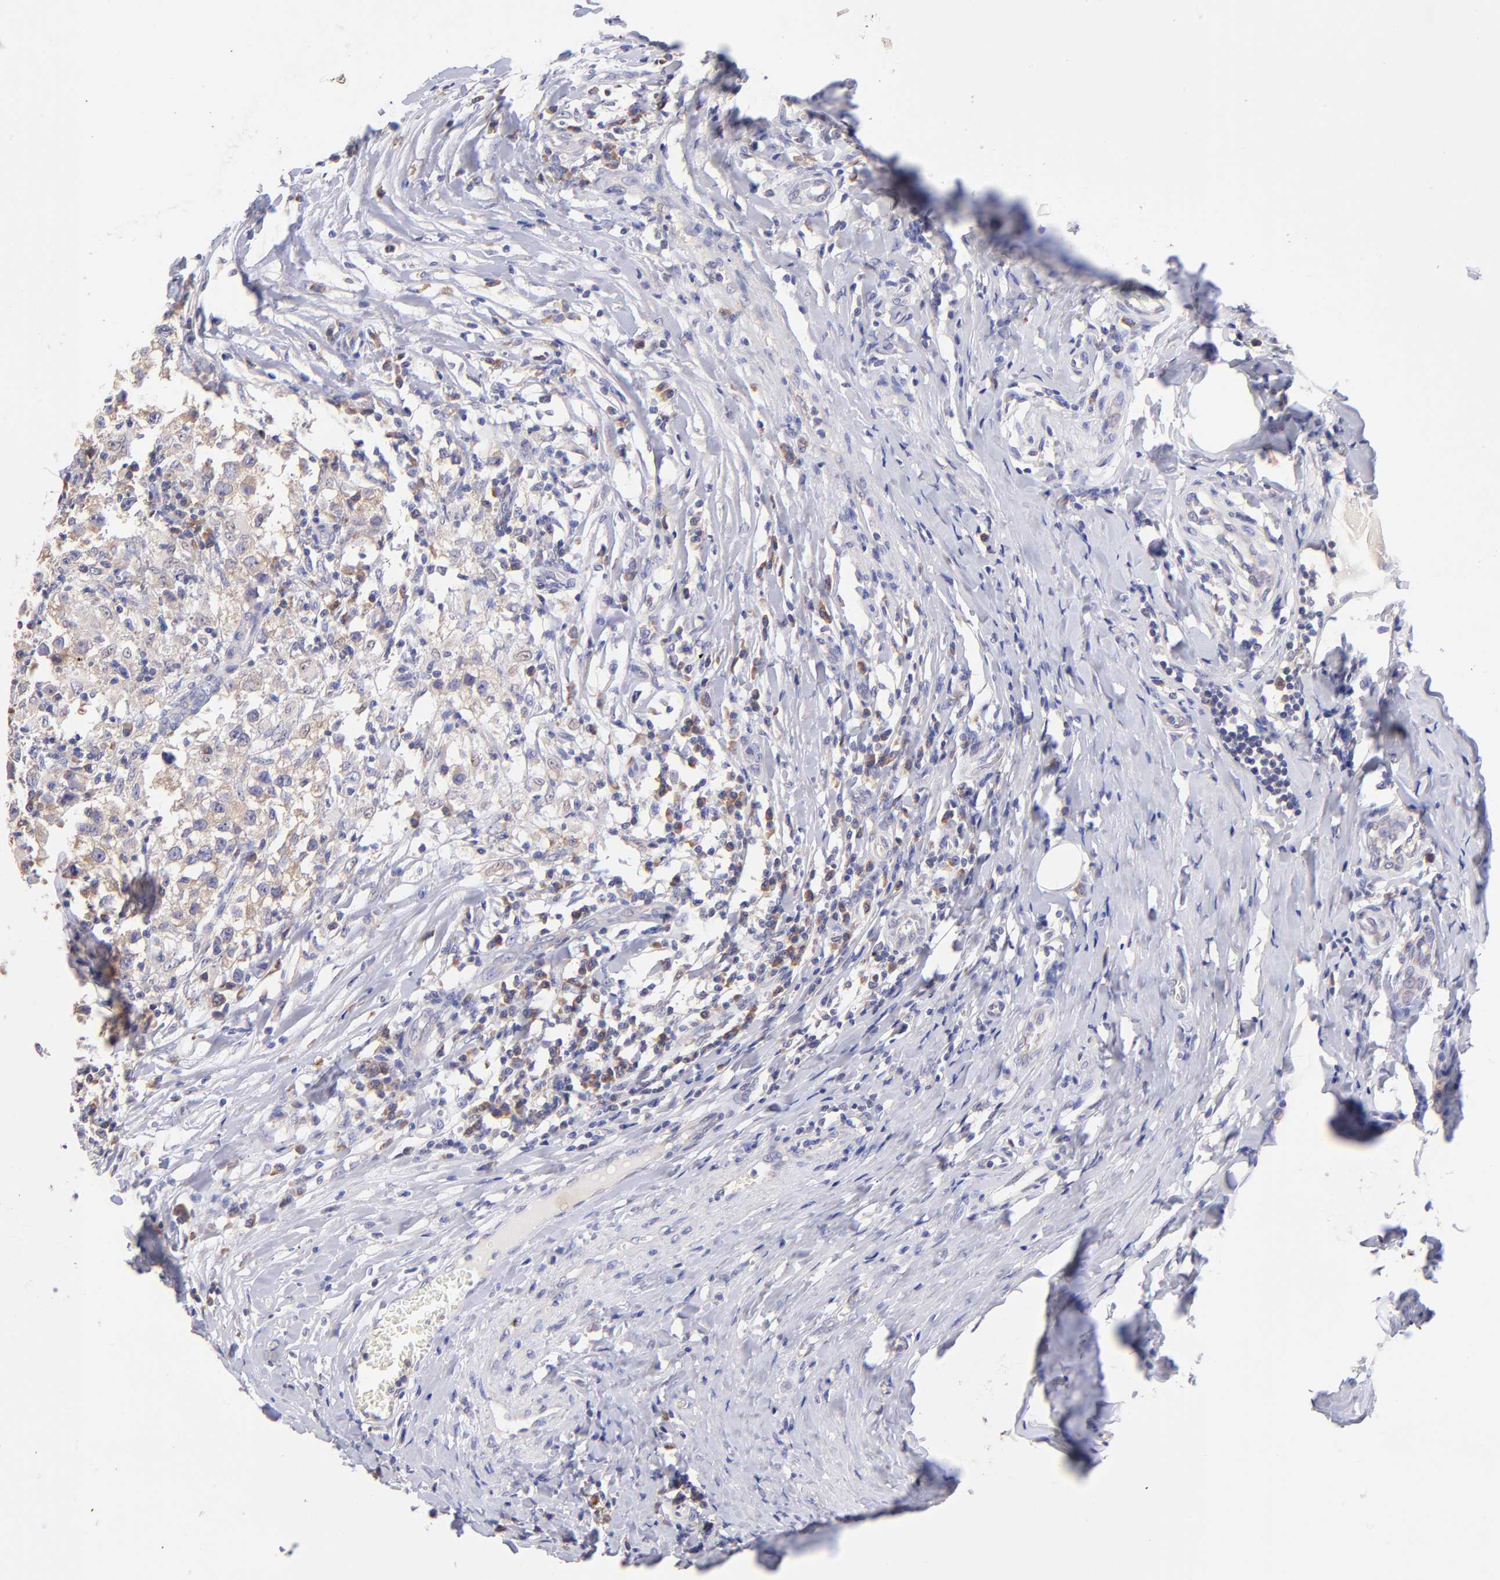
{"staining": {"intensity": "weak", "quantity": "25%-75%", "location": "cytoplasmic/membranous"}, "tissue": "testis cancer", "cell_type": "Tumor cells", "image_type": "cancer", "snomed": [{"axis": "morphology", "description": "Seminoma, NOS"}, {"axis": "topography", "description": "Testis"}], "caption": "Immunohistochemistry (DAB) staining of seminoma (testis) shows weak cytoplasmic/membranous protein positivity in about 25%-75% of tumor cells. (DAB (3,3'-diaminobenzidine) IHC, brown staining for protein, blue staining for nuclei).", "gene": "RPL11", "patient": {"sex": "male", "age": 24}}